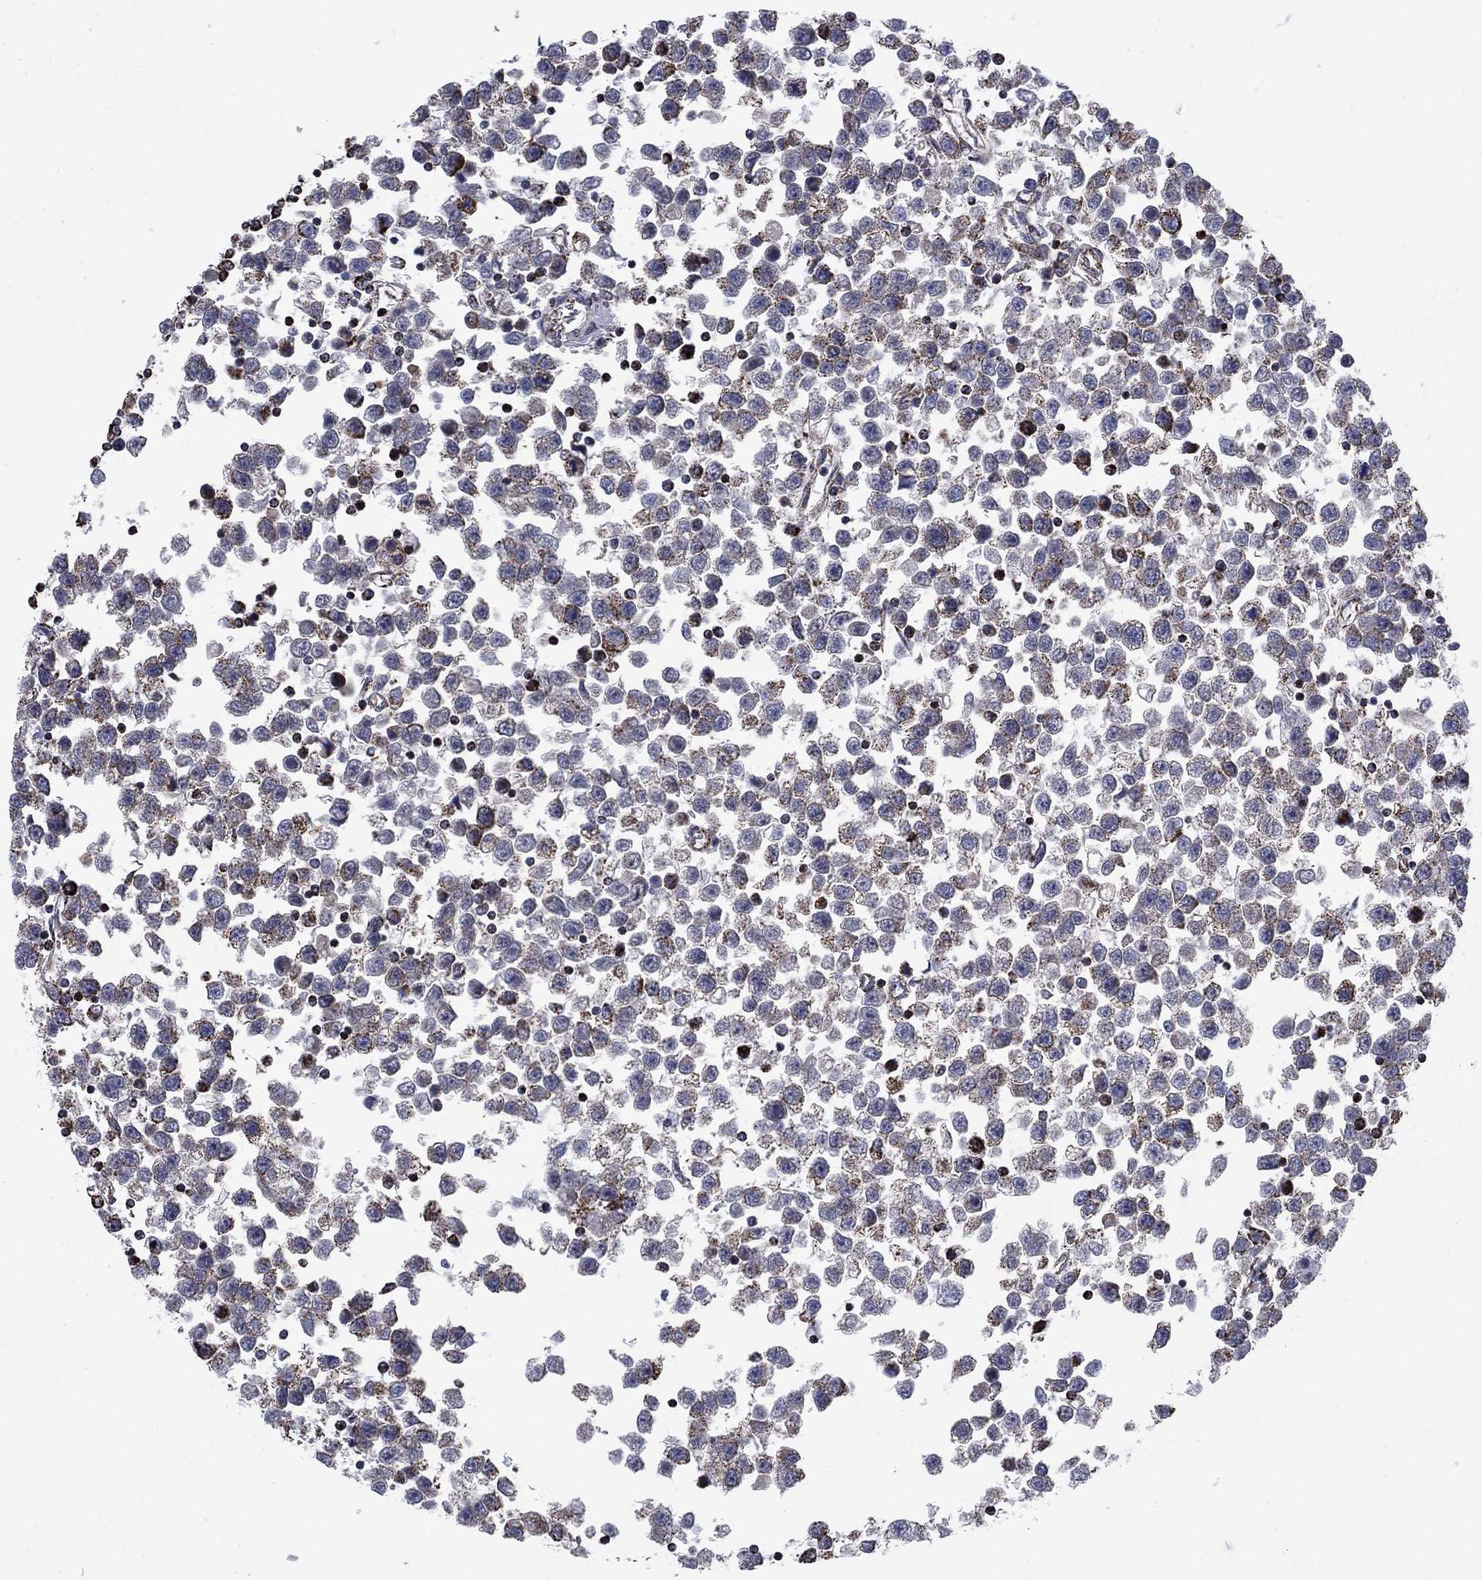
{"staining": {"intensity": "strong", "quantity": "<25%", "location": "cytoplasmic/membranous"}, "tissue": "testis cancer", "cell_type": "Tumor cells", "image_type": "cancer", "snomed": [{"axis": "morphology", "description": "Seminoma, NOS"}, {"axis": "topography", "description": "Testis"}], "caption": "Brown immunohistochemical staining in human testis cancer demonstrates strong cytoplasmic/membranous staining in about <25% of tumor cells.", "gene": "MOAP1", "patient": {"sex": "male", "age": 34}}